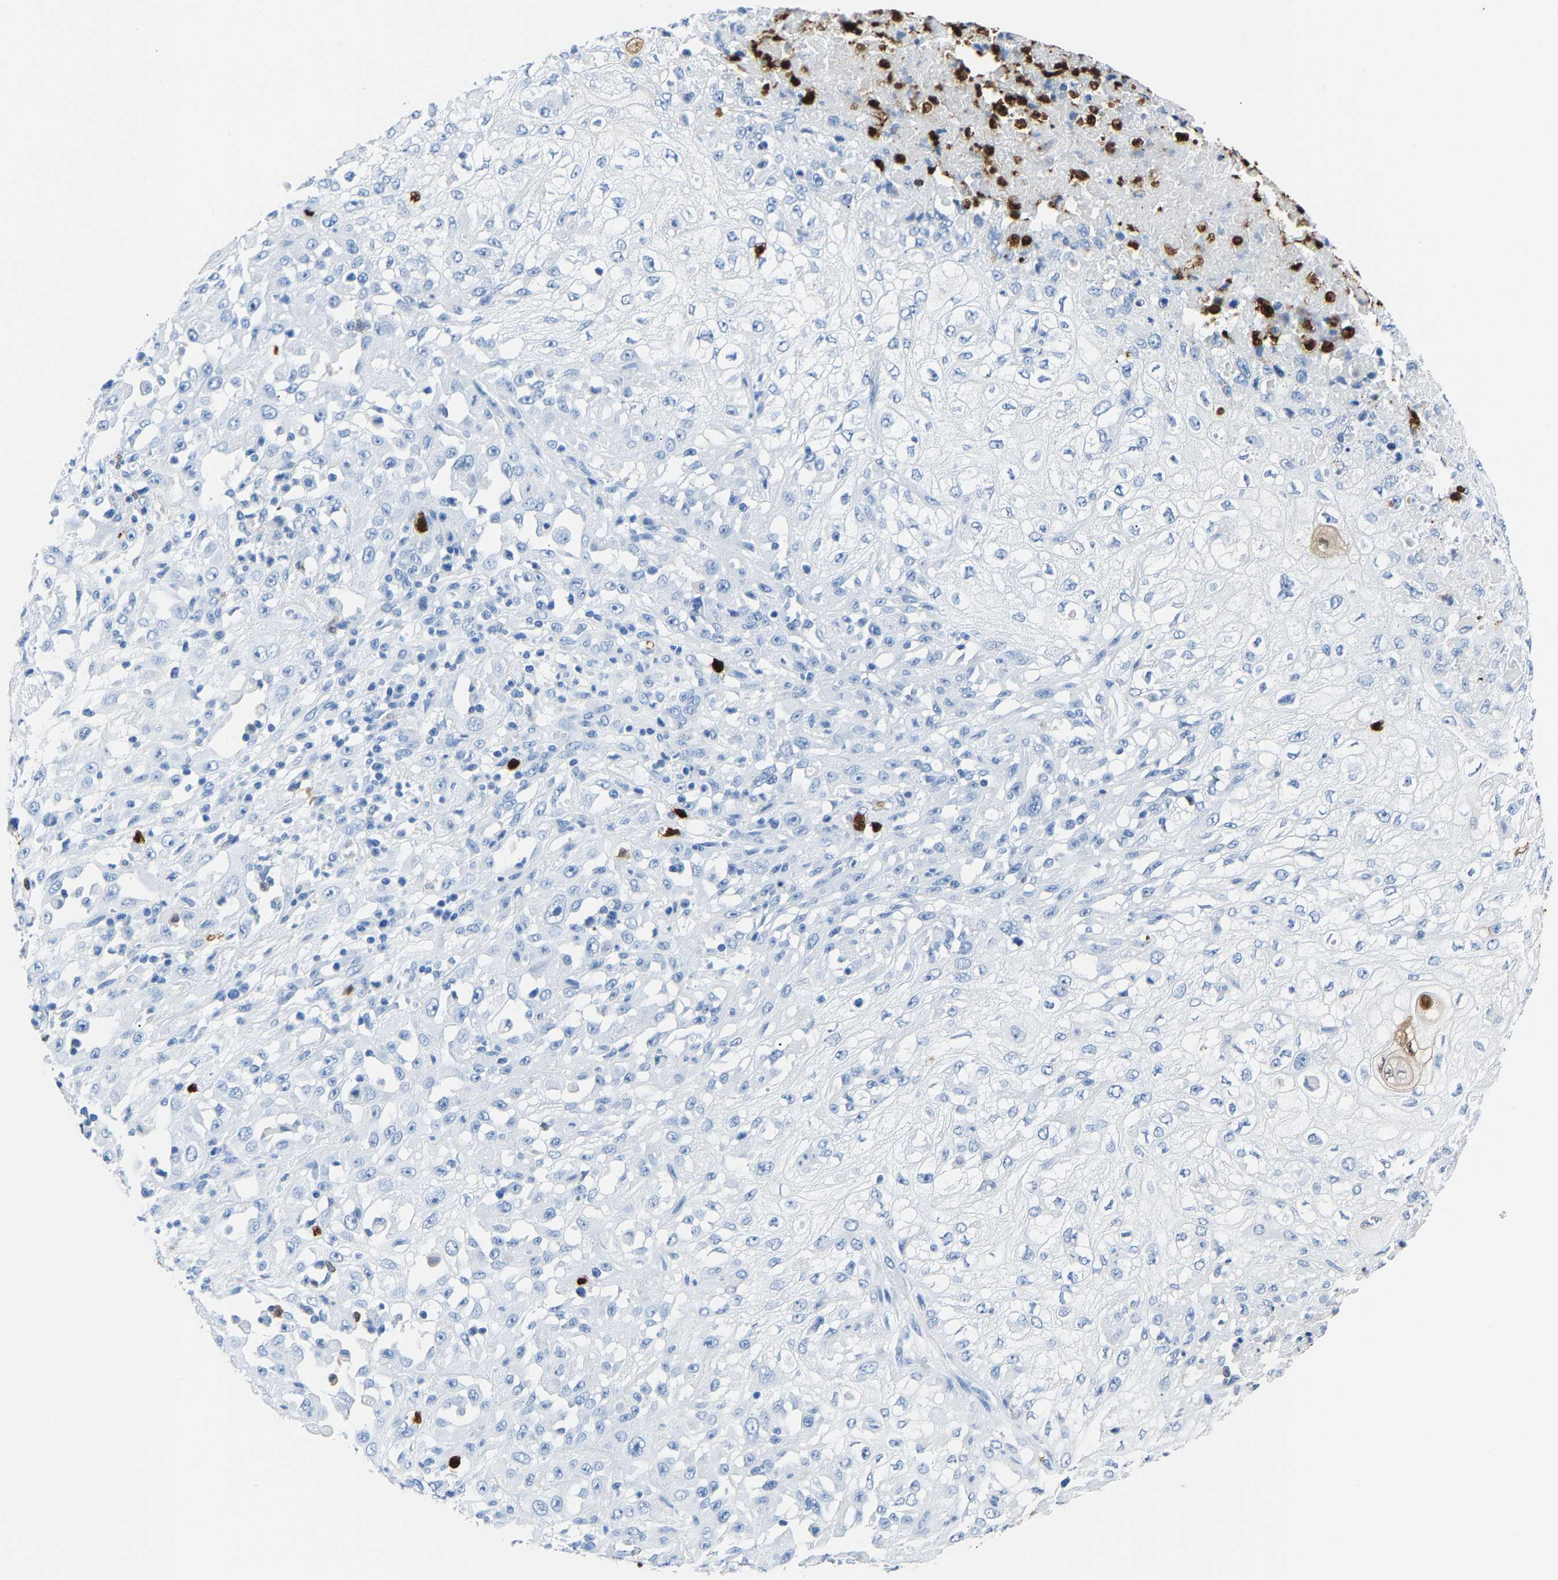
{"staining": {"intensity": "strong", "quantity": "<25%", "location": "cytoplasmic/membranous,nuclear"}, "tissue": "skin cancer", "cell_type": "Tumor cells", "image_type": "cancer", "snomed": [{"axis": "morphology", "description": "Squamous cell carcinoma, NOS"}, {"axis": "morphology", "description": "Squamous cell carcinoma, metastatic, NOS"}, {"axis": "topography", "description": "Skin"}, {"axis": "topography", "description": "Lymph node"}], "caption": "This photomicrograph shows IHC staining of human skin cancer, with medium strong cytoplasmic/membranous and nuclear staining in about <25% of tumor cells.", "gene": "S100P", "patient": {"sex": "male", "age": 75}}